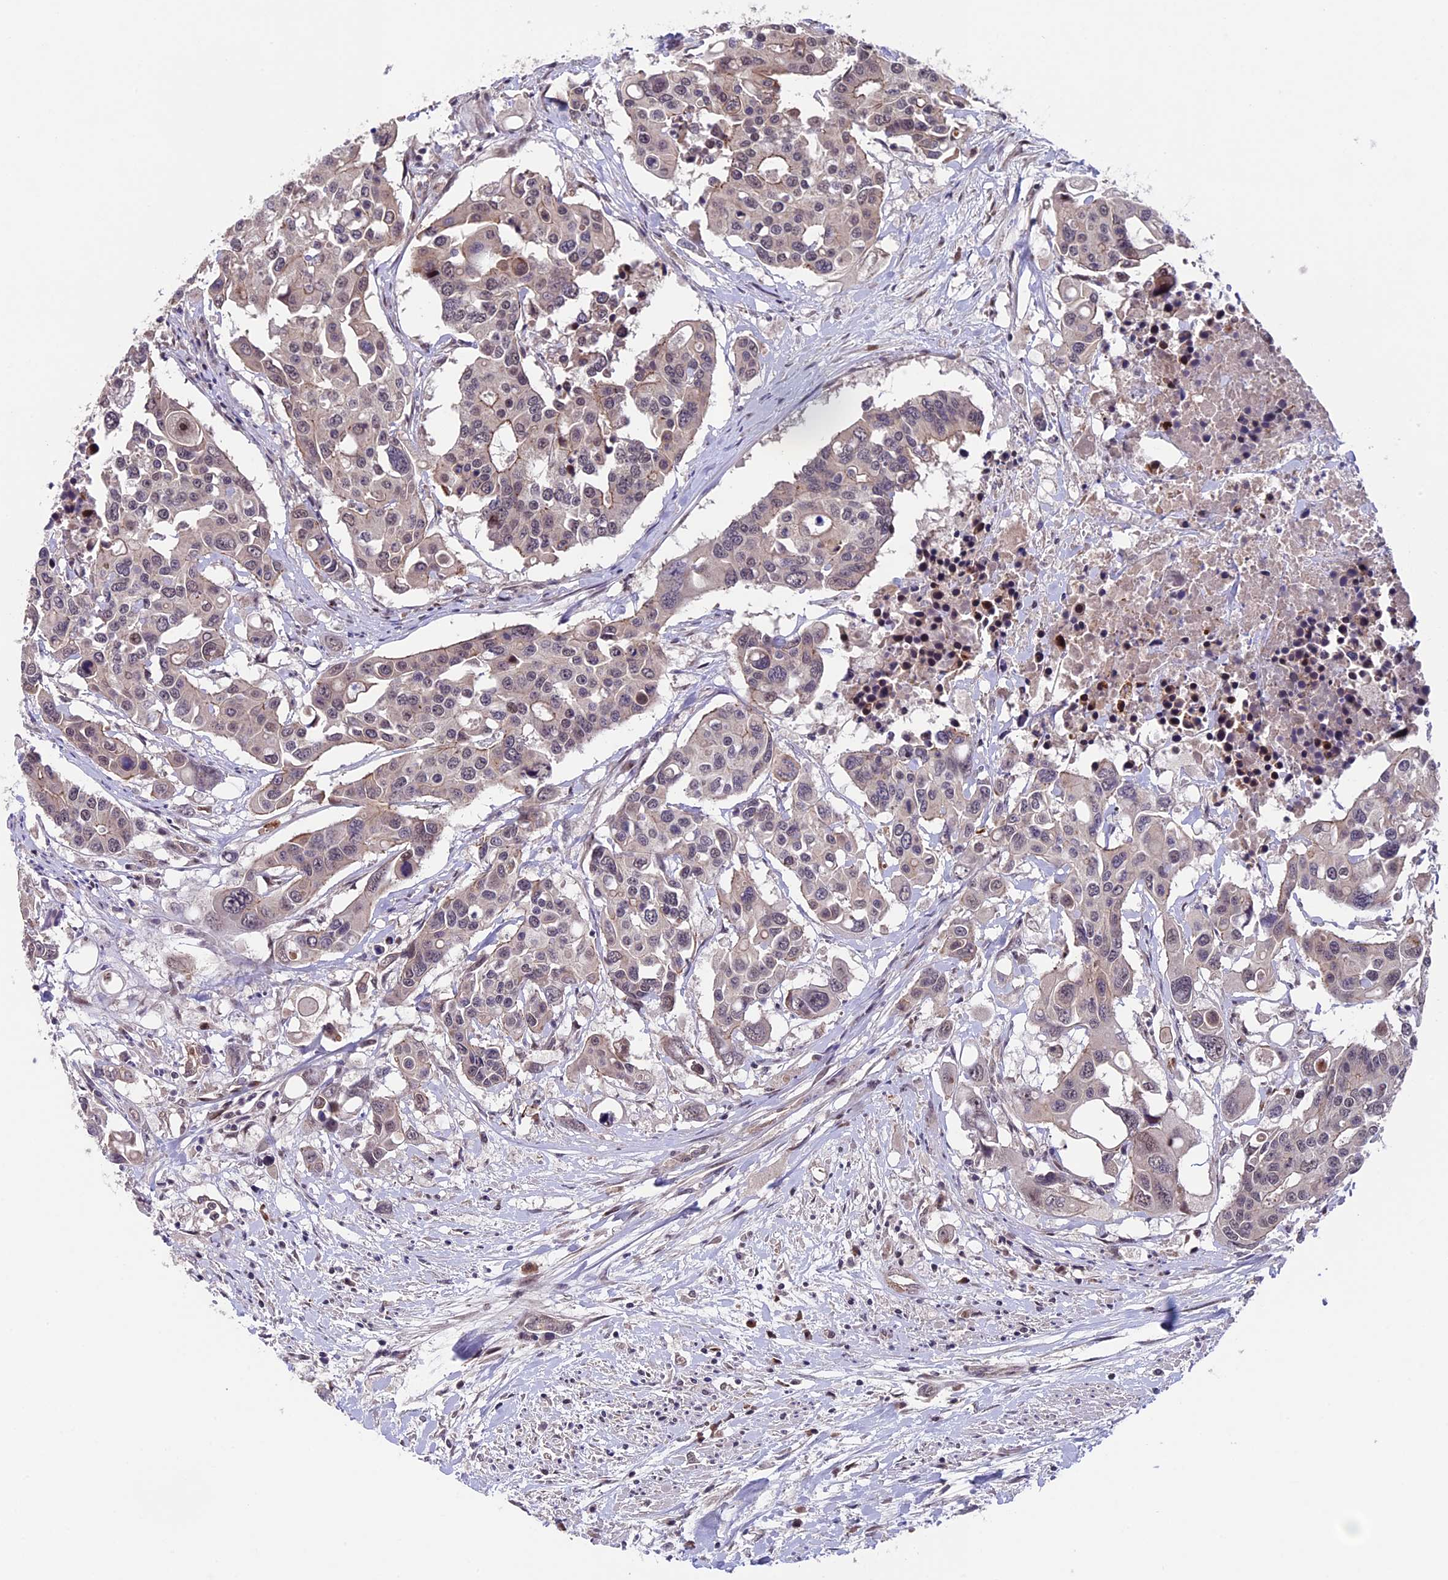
{"staining": {"intensity": "moderate", "quantity": "<25%", "location": "cytoplasmic/membranous"}, "tissue": "colorectal cancer", "cell_type": "Tumor cells", "image_type": "cancer", "snomed": [{"axis": "morphology", "description": "Adenocarcinoma, NOS"}, {"axis": "topography", "description": "Colon"}], "caption": "IHC micrograph of human colorectal cancer (adenocarcinoma) stained for a protein (brown), which displays low levels of moderate cytoplasmic/membranous positivity in about <25% of tumor cells.", "gene": "SIPA1L3", "patient": {"sex": "male", "age": 77}}